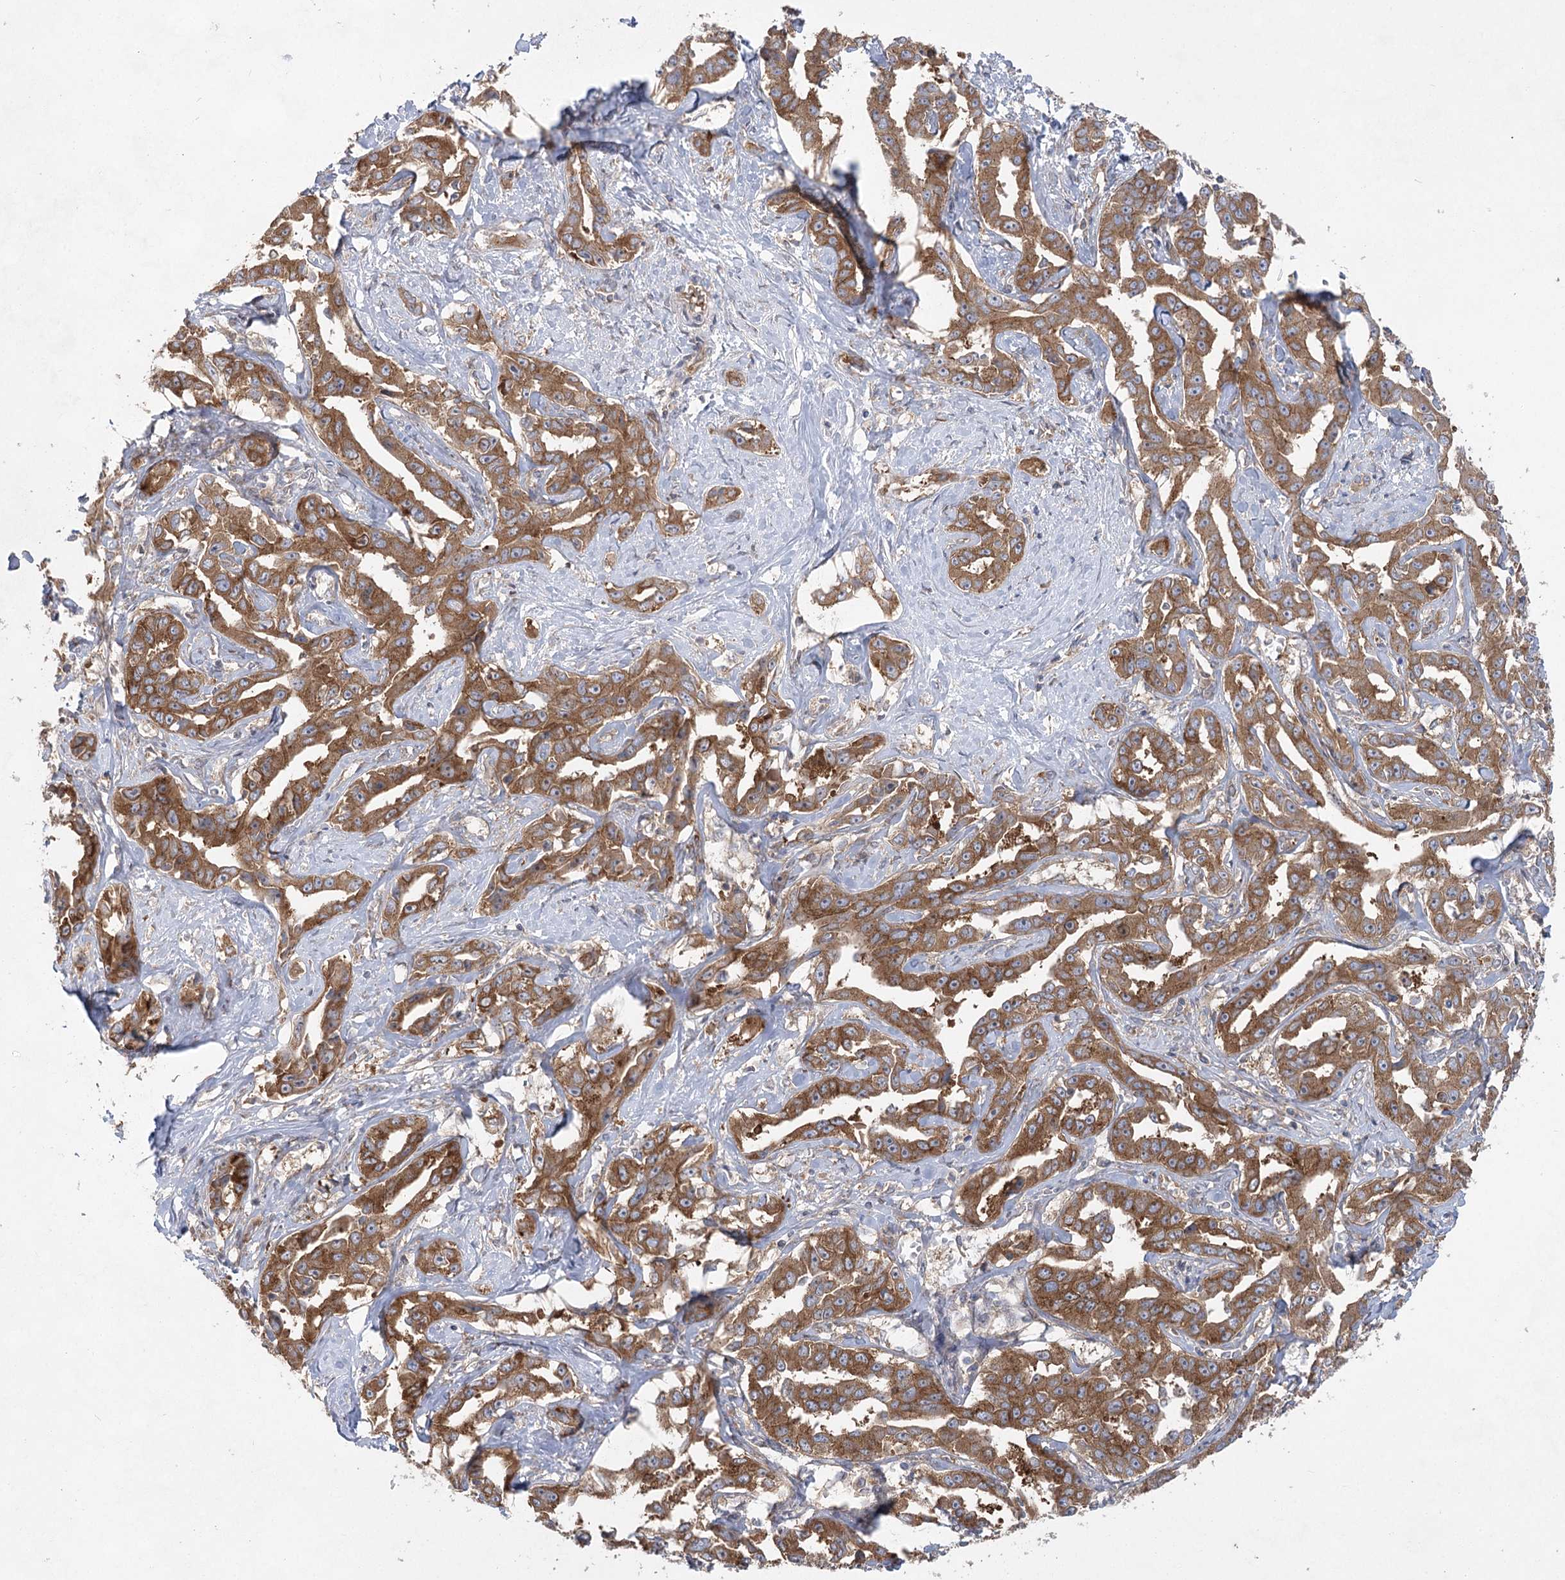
{"staining": {"intensity": "moderate", "quantity": ">75%", "location": "cytoplasmic/membranous"}, "tissue": "liver cancer", "cell_type": "Tumor cells", "image_type": "cancer", "snomed": [{"axis": "morphology", "description": "Cholangiocarcinoma"}, {"axis": "topography", "description": "Liver"}], "caption": "High-power microscopy captured an immunohistochemistry (IHC) micrograph of liver cancer (cholangiocarcinoma), revealing moderate cytoplasmic/membranous positivity in approximately >75% of tumor cells. The protein is shown in brown color, while the nuclei are stained blue.", "gene": "EIF3A", "patient": {"sex": "male", "age": 59}}